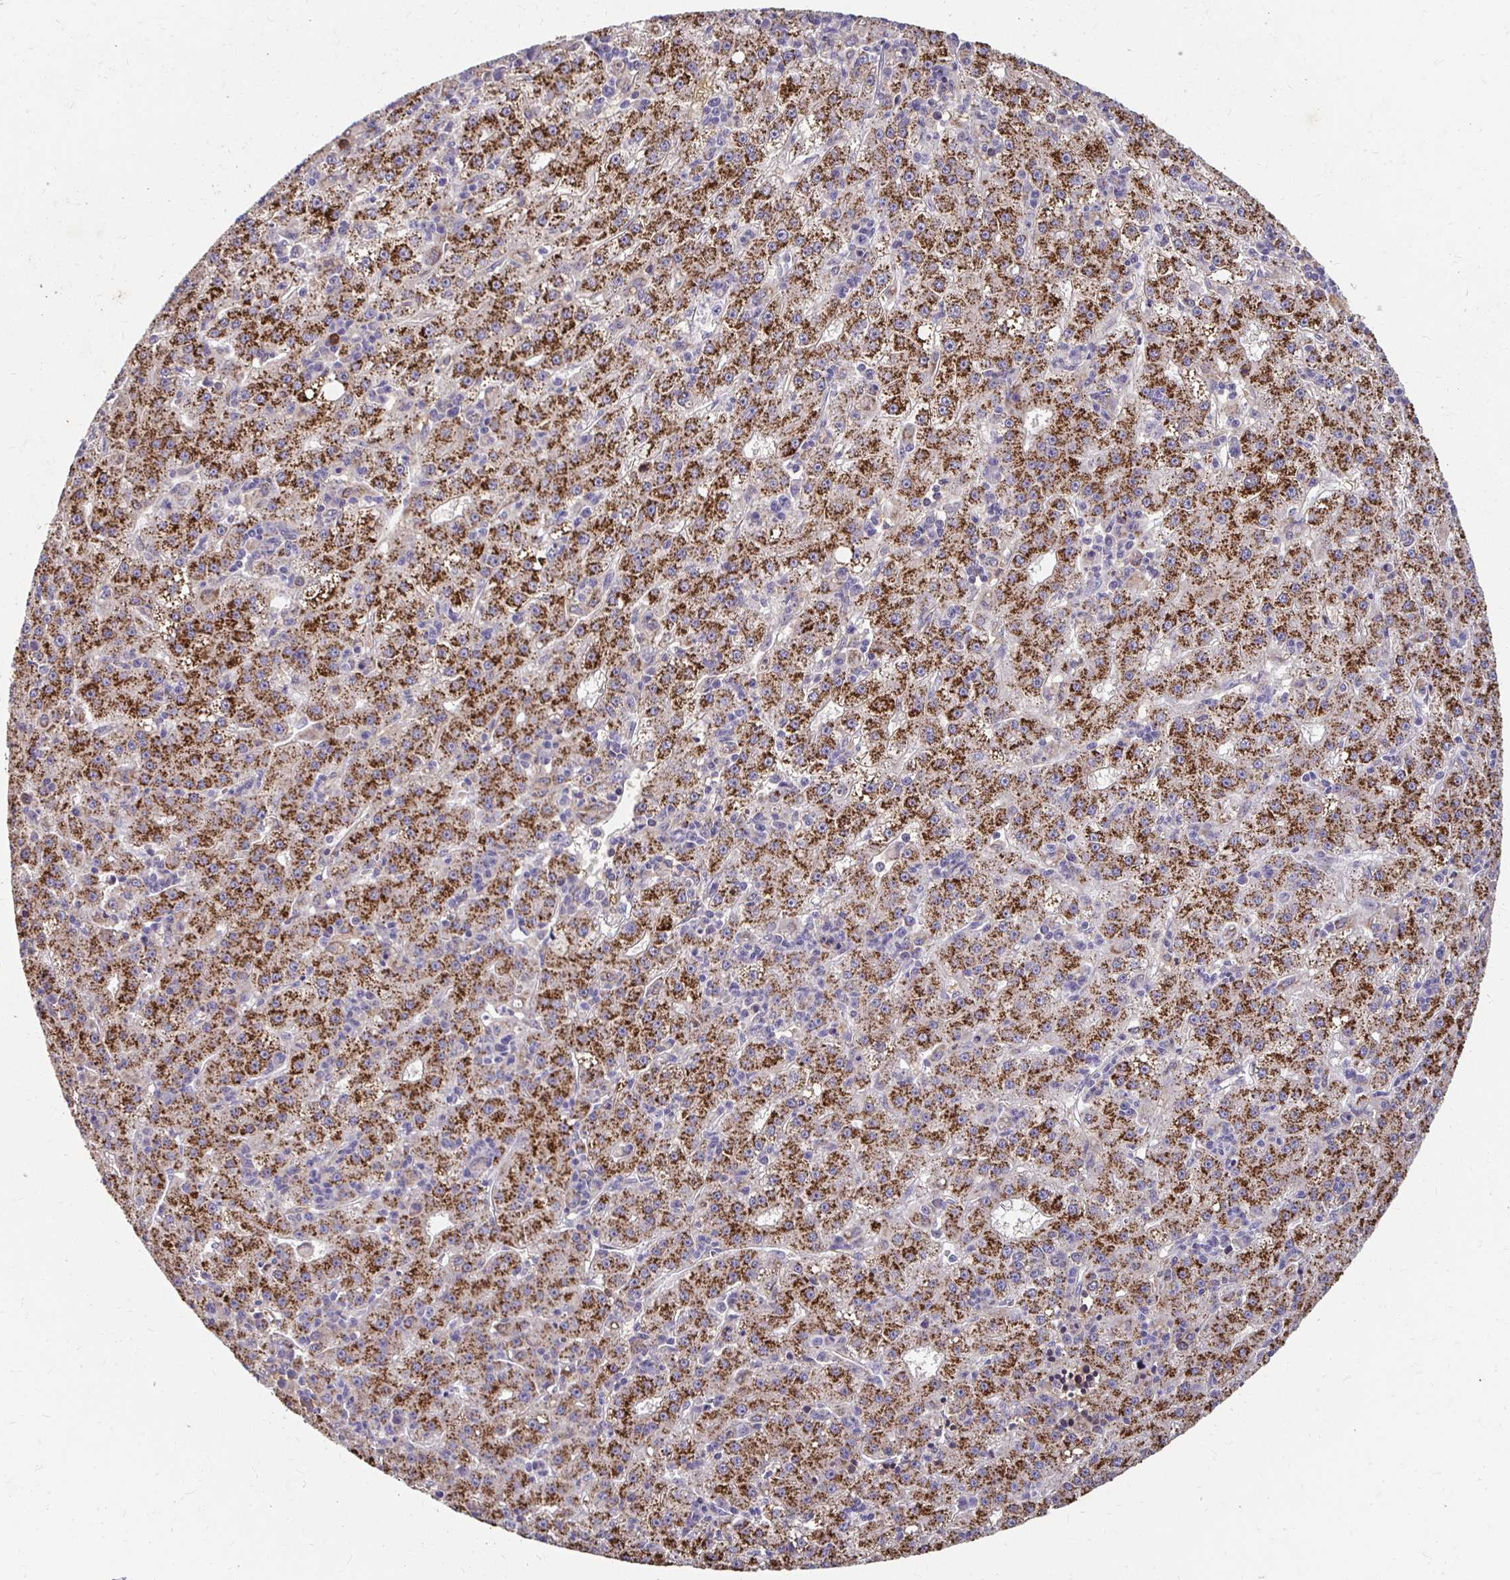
{"staining": {"intensity": "strong", "quantity": ">75%", "location": "cytoplasmic/membranous"}, "tissue": "liver cancer", "cell_type": "Tumor cells", "image_type": "cancer", "snomed": [{"axis": "morphology", "description": "Carcinoma, Hepatocellular, NOS"}, {"axis": "topography", "description": "Liver"}], "caption": "This is an image of immunohistochemistry staining of liver cancer (hepatocellular carcinoma), which shows strong expression in the cytoplasmic/membranous of tumor cells.", "gene": "GK2", "patient": {"sex": "male", "age": 76}}